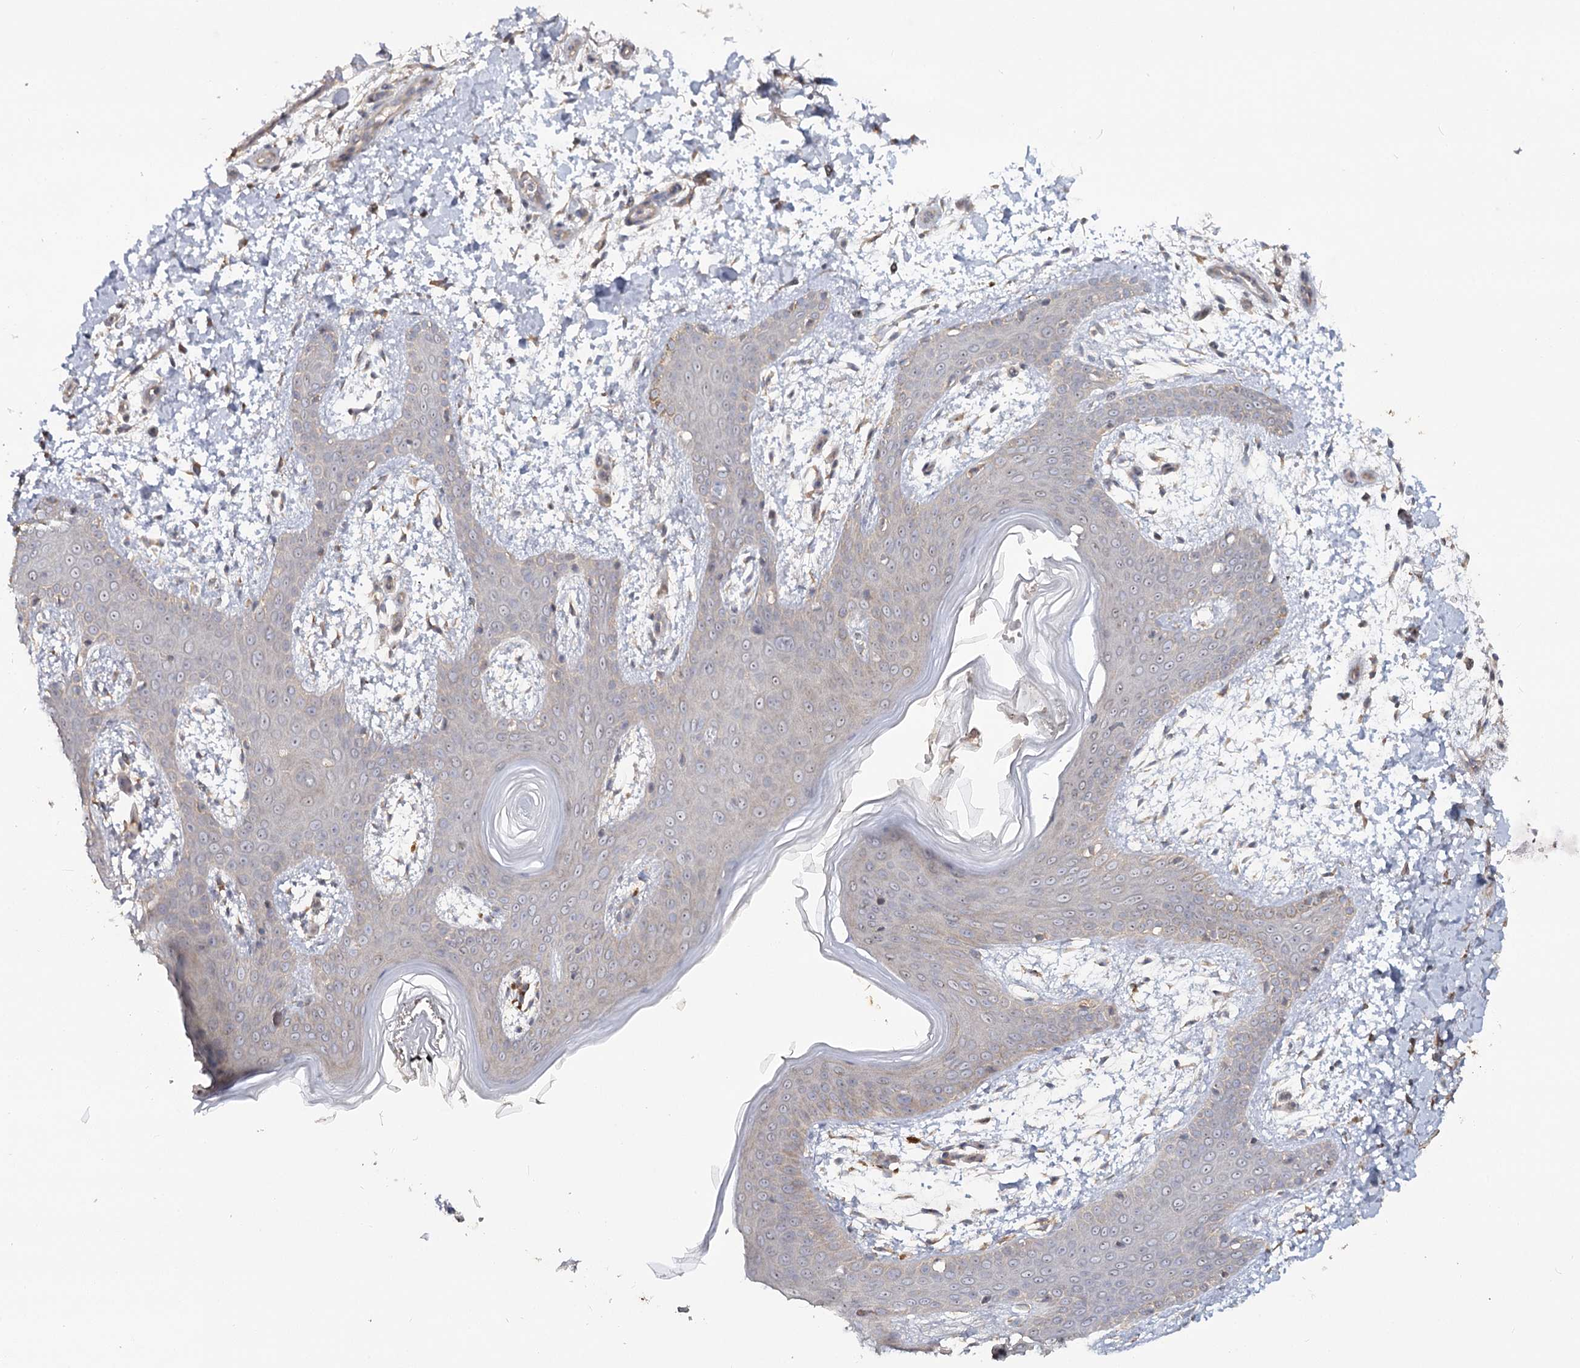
{"staining": {"intensity": "weak", "quantity": ">75%", "location": "cytoplasmic/membranous"}, "tissue": "skin", "cell_type": "Fibroblasts", "image_type": "normal", "snomed": [{"axis": "morphology", "description": "Normal tissue, NOS"}, {"axis": "topography", "description": "Skin"}], "caption": "Immunohistochemistry (IHC) micrograph of benign human skin stained for a protein (brown), which reveals low levels of weak cytoplasmic/membranous positivity in approximately >75% of fibroblasts.", "gene": "ANGPTL5", "patient": {"sex": "male", "age": 36}}